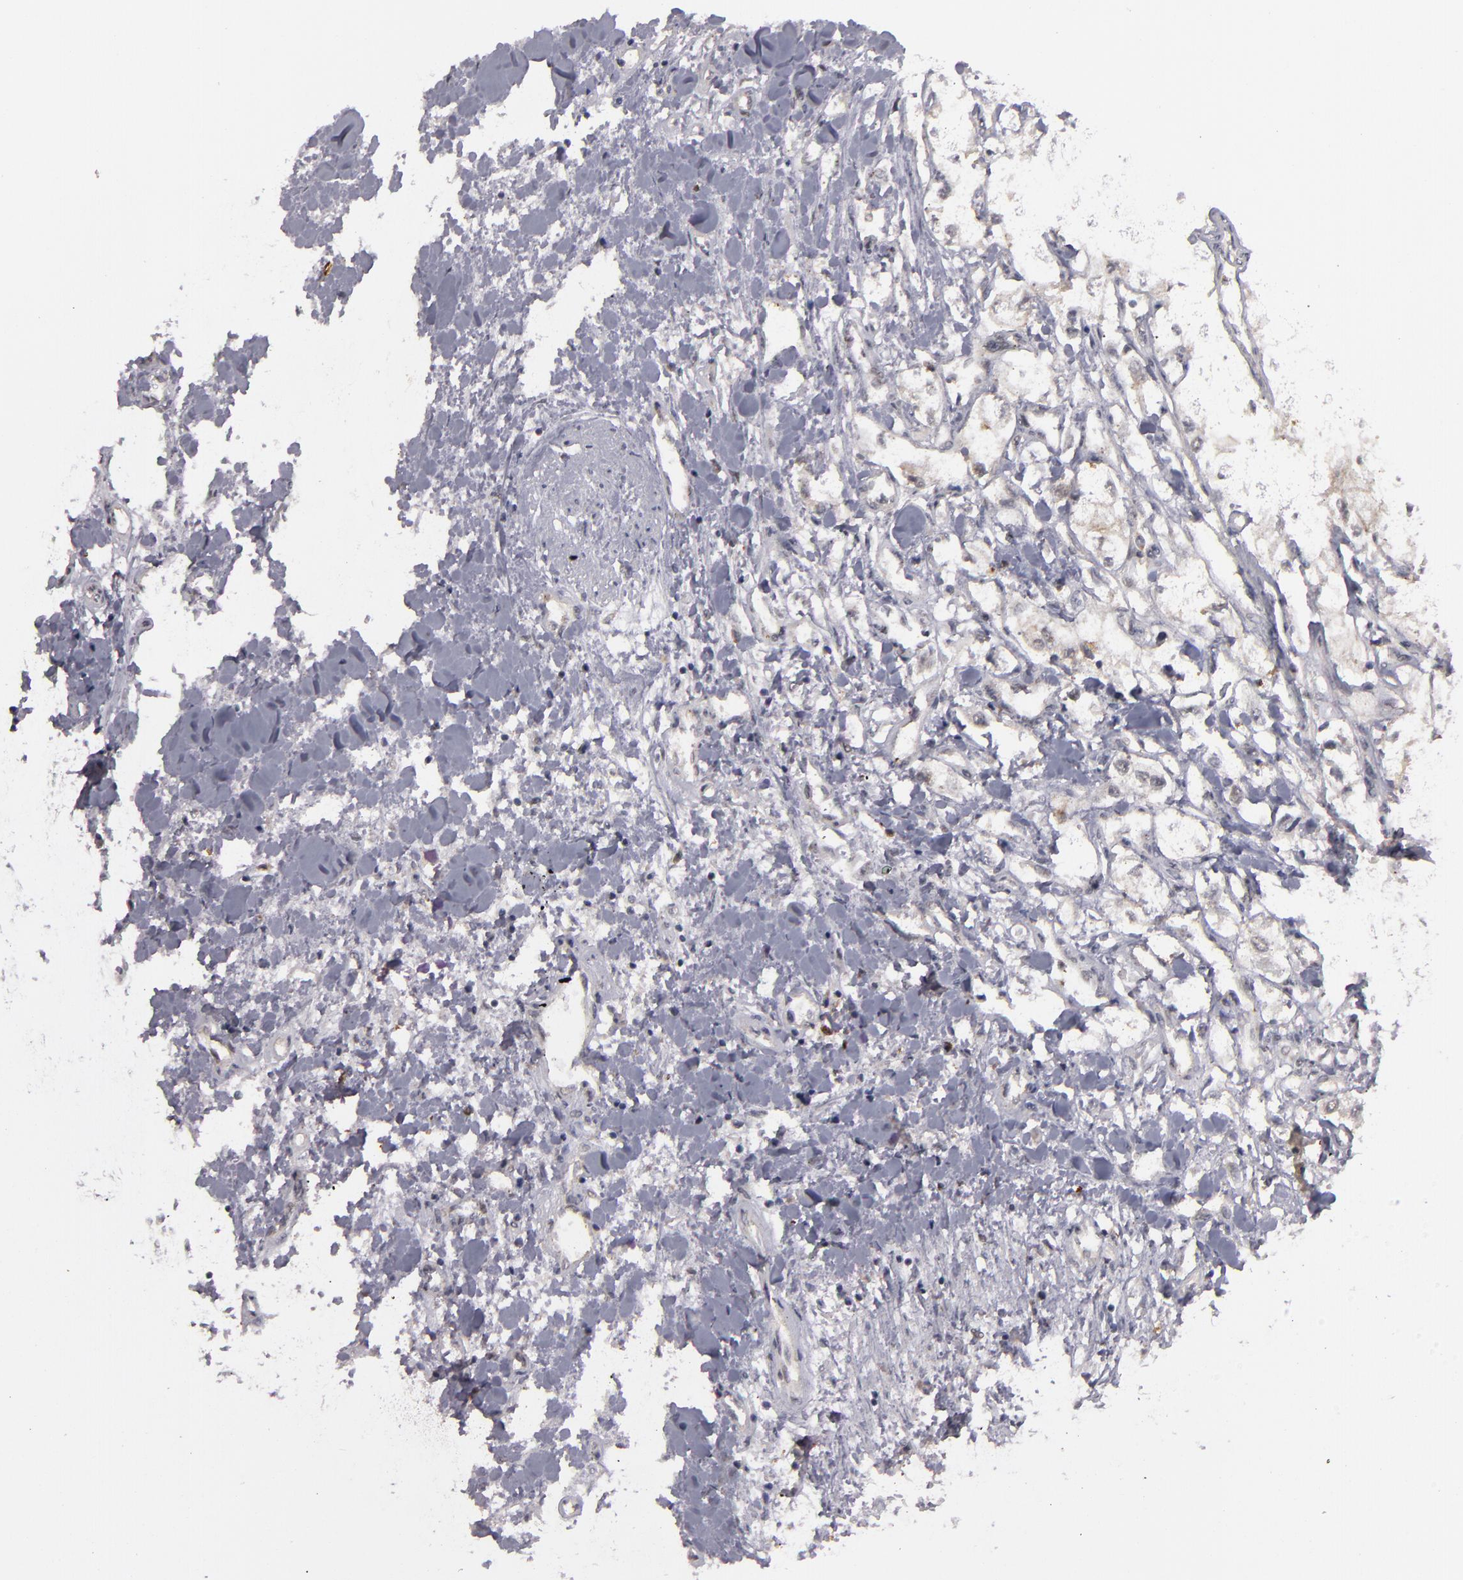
{"staining": {"intensity": "weak", "quantity": "25%-75%", "location": "cytoplasmic/membranous"}, "tissue": "renal cancer", "cell_type": "Tumor cells", "image_type": "cancer", "snomed": [{"axis": "morphology", "description": "Adenocarcinoma, NOS"}, {"axis": "topography", "description": "Kidney"}], "caption": "Immunohistochemical staining of renal cancer (adenocarcinoma) reveals weak cytoplasmic/membranous protein expression in approximately 25%-75% of tumor cells.", "gene": "STX3", "patient": {"sex": "male", "age": 57}}